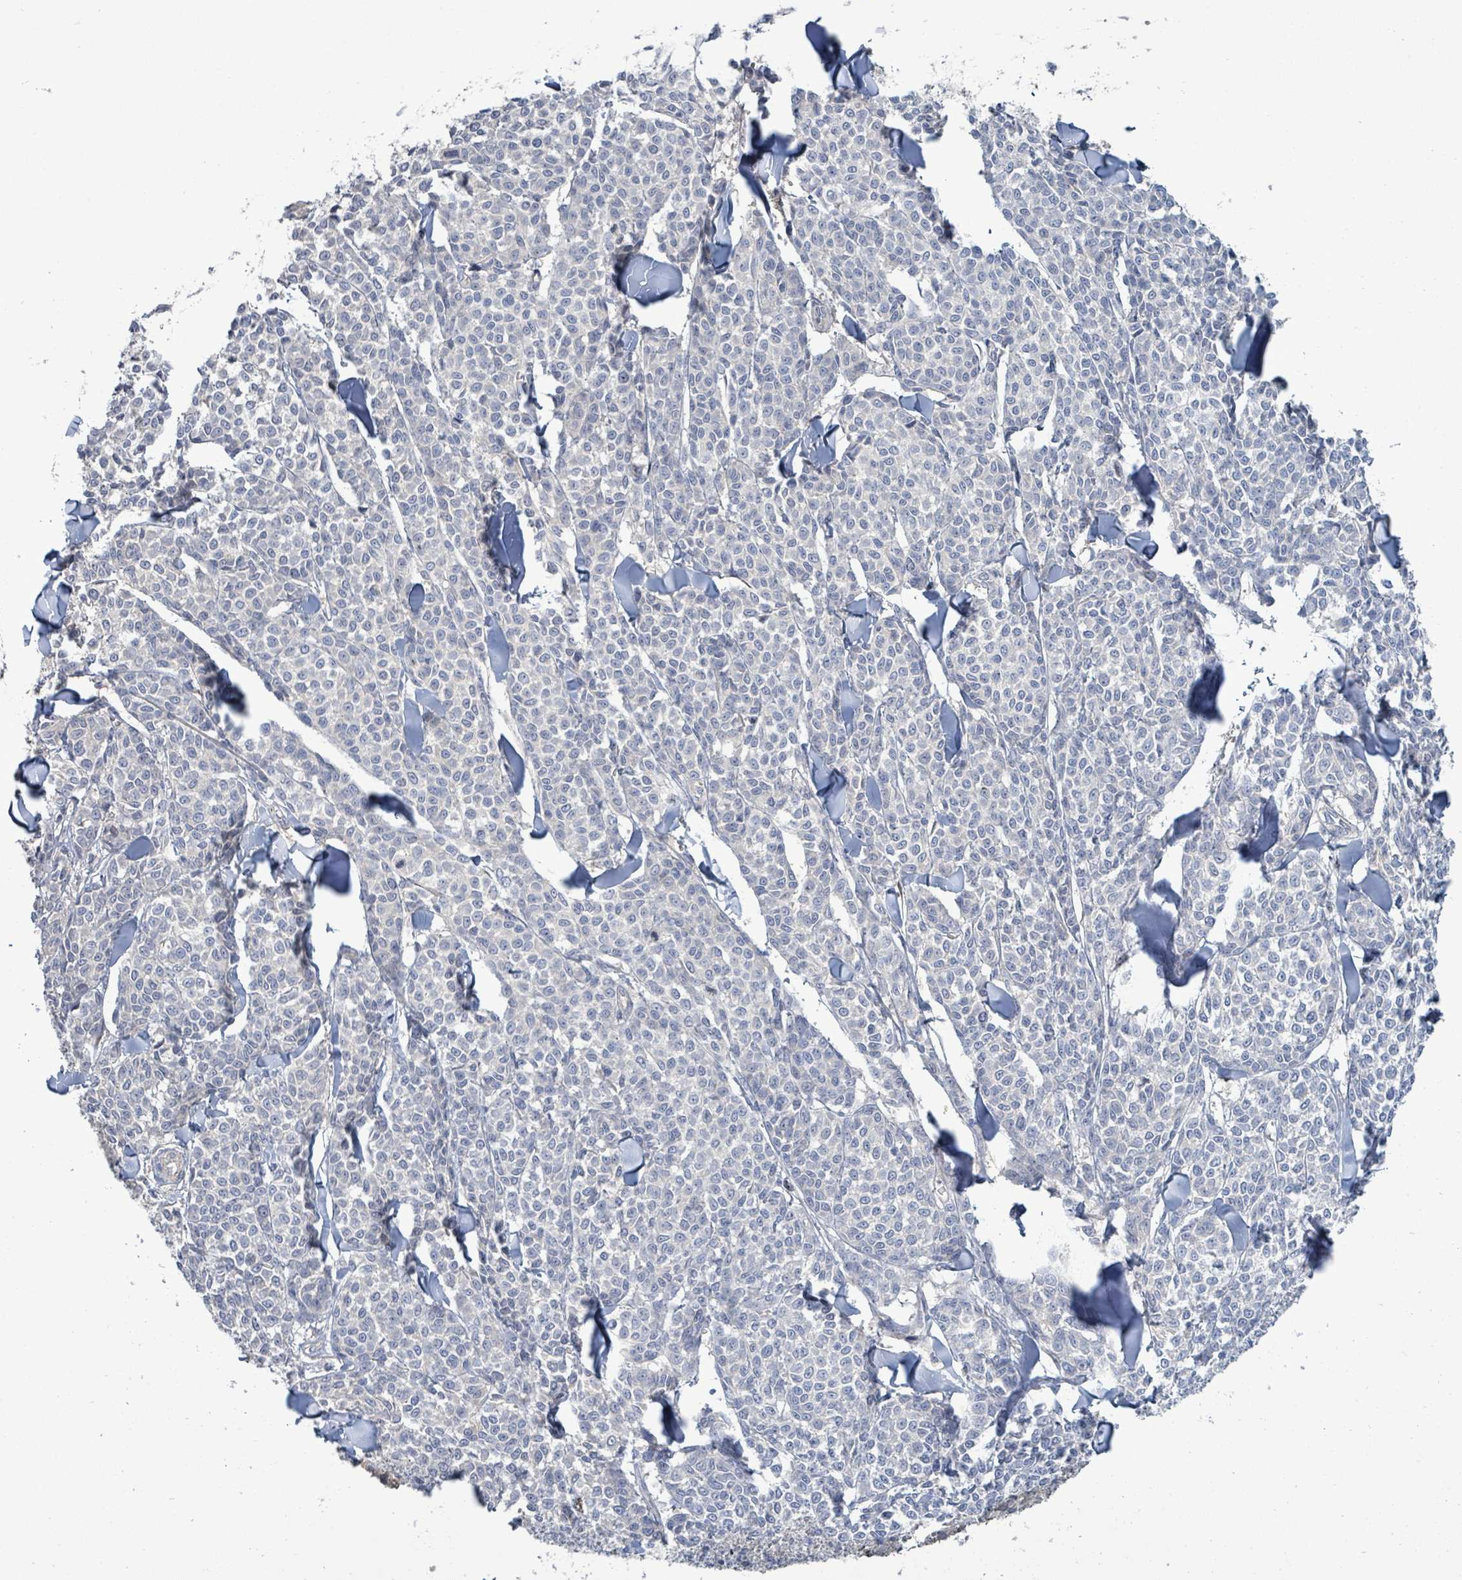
{"staining": {"intensity": "negative", "quantity": "none", "location": "none"}, "tissue": "melanoma", "cell_type": "Tumor cells", "image_type": "cancer", "snomed": [{"axis": "morphology", "description": "Malignant melanoma, NOS"}, {"axis": "topography", "description": "Skin"}], "caption": "High power microscopy image of an IHC histopathology image of malignant melanoma, revealing no significant expression in tumor cells.", "gene": "KRAS", "patient": {"sex": "male", "age": 46}}